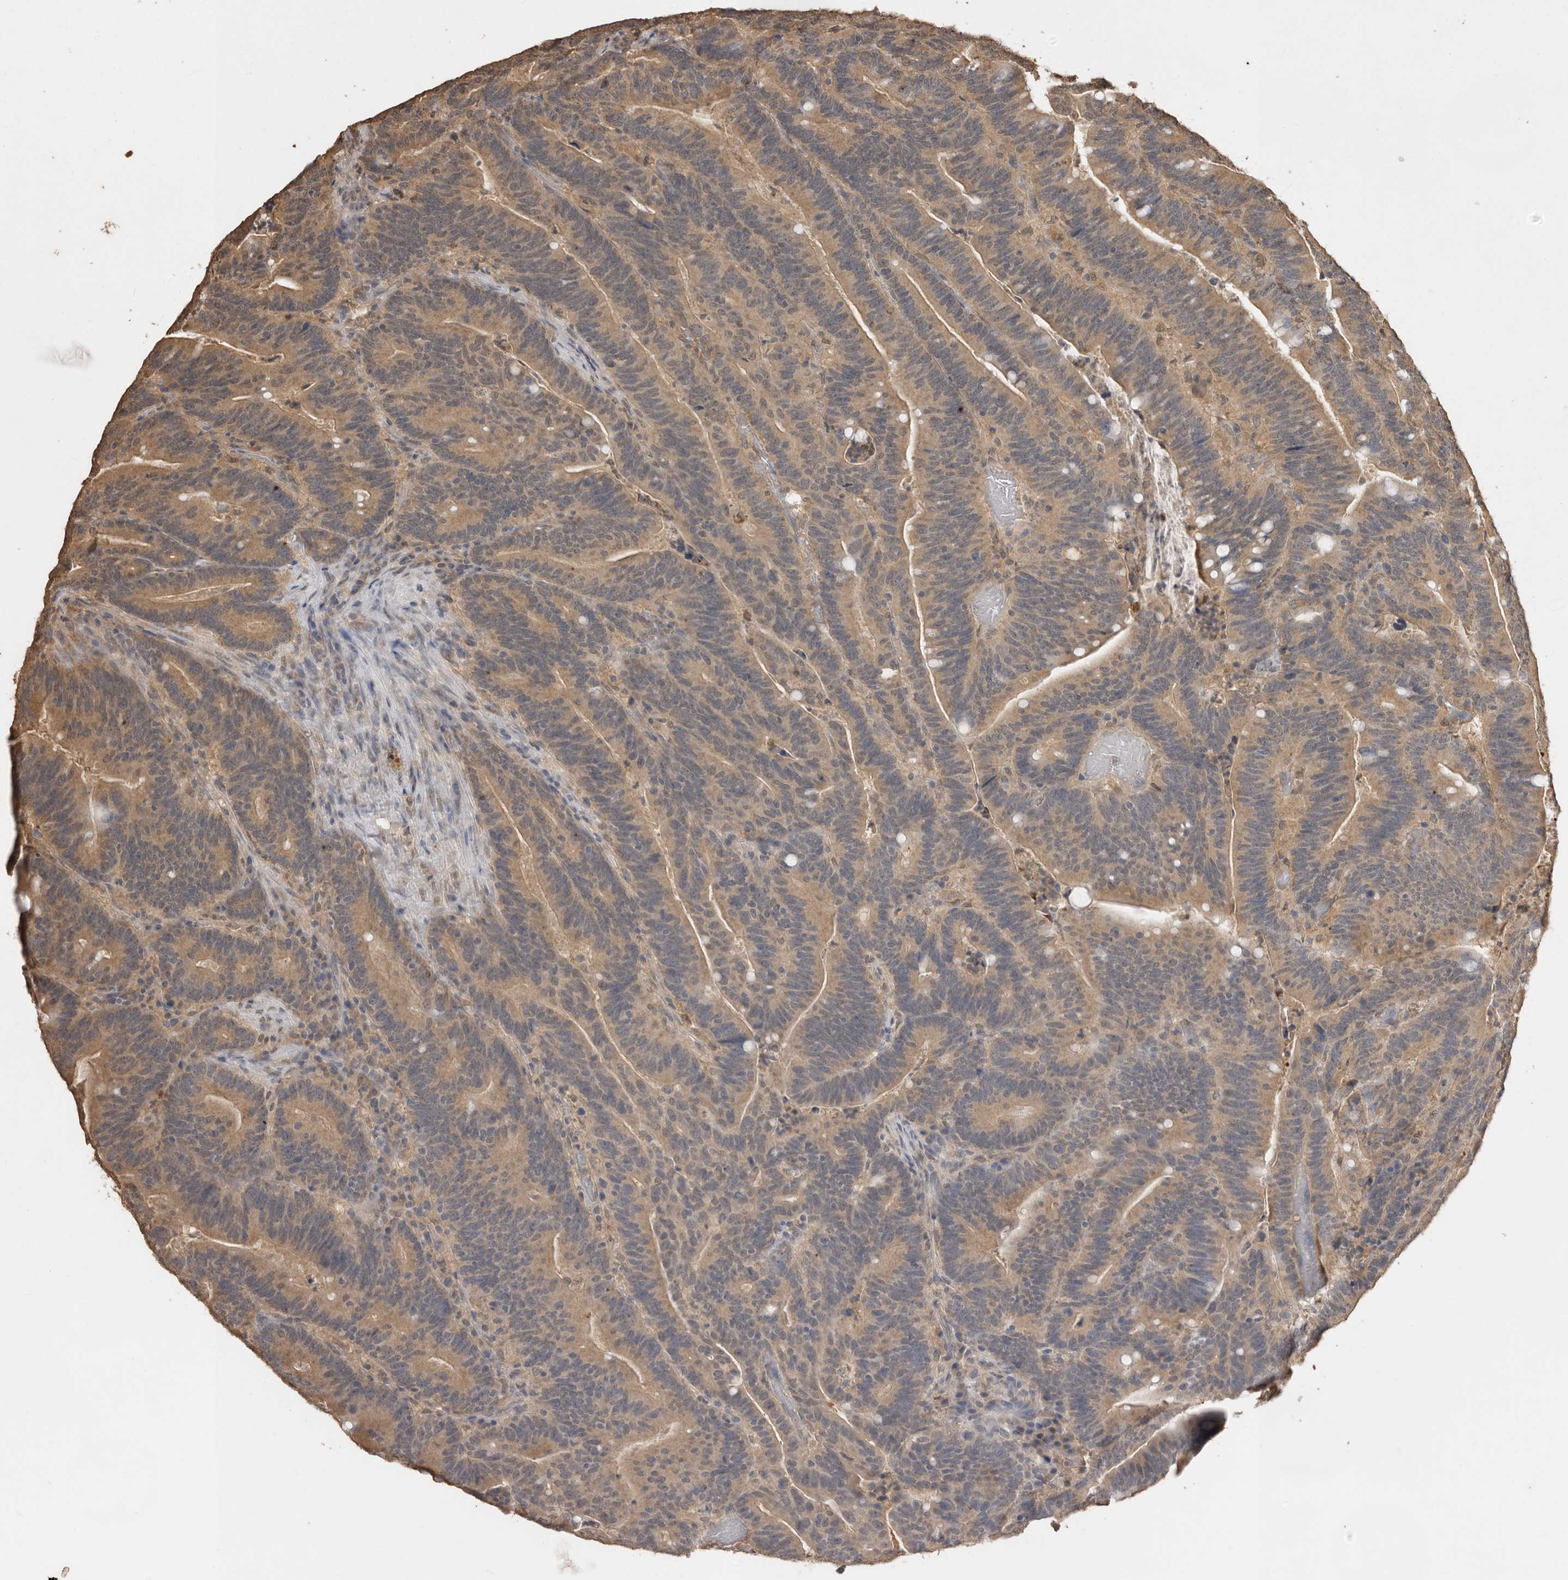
{"staining": {"intensity": "moderate", "quantity": ">75%", "location": "cytoplasmic/membranous"}, "tissue": "colorectal cancer", "cell_type": "Tumor cells", "image_type": "cancer", "snomed": [{"axis": "morphology", "description": "Adenocarcinoma, NOS"}, {"axis": "topography", "description": "Colon"}], "caption": "An image showing moderate cytoplasmic/membranous staining in about >75% of tumor cells in adenocarcinoma (colorectal), as visualized by brown immunohistochemical staining.", "gene": "JAG2", "patient": {"sex": "female", "age": 66}}